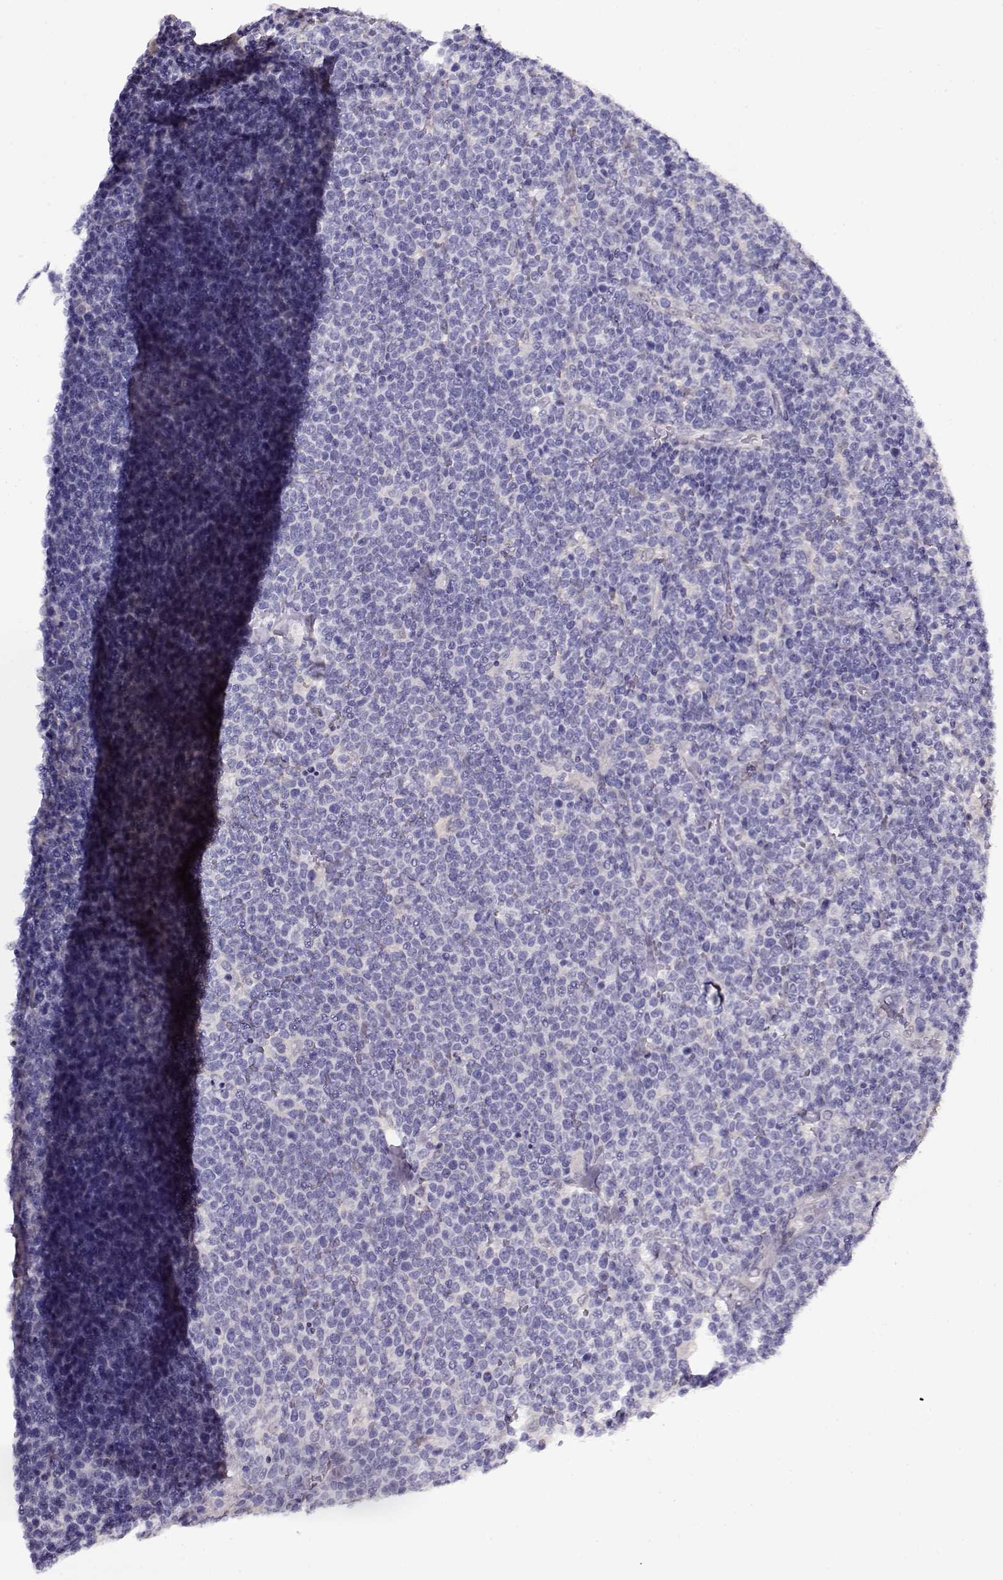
{"staining": {"intensity": "negative", "quantity": "none", "location": "none"}, "tissue": "lymphoma", "cell_type": "Tumor cells", "image_type": "cancer", "snomed": [{"axis": "morphology", "description": "Malignant lymphoma, non-Hodgkin's type, High grade"}, {"axis": "topography", "description": "Lymph node"}], "caption": "Immunohistochemistry image of human lymphoma stained for a protein (brown), which demonstrates no expression in tumor cells. The staining is performed using DAB brown chromogen with nuclei counter-stained in using hematoxylin.", "gene": "CCR8", "patient": {"sex": "male", "age": 61}}